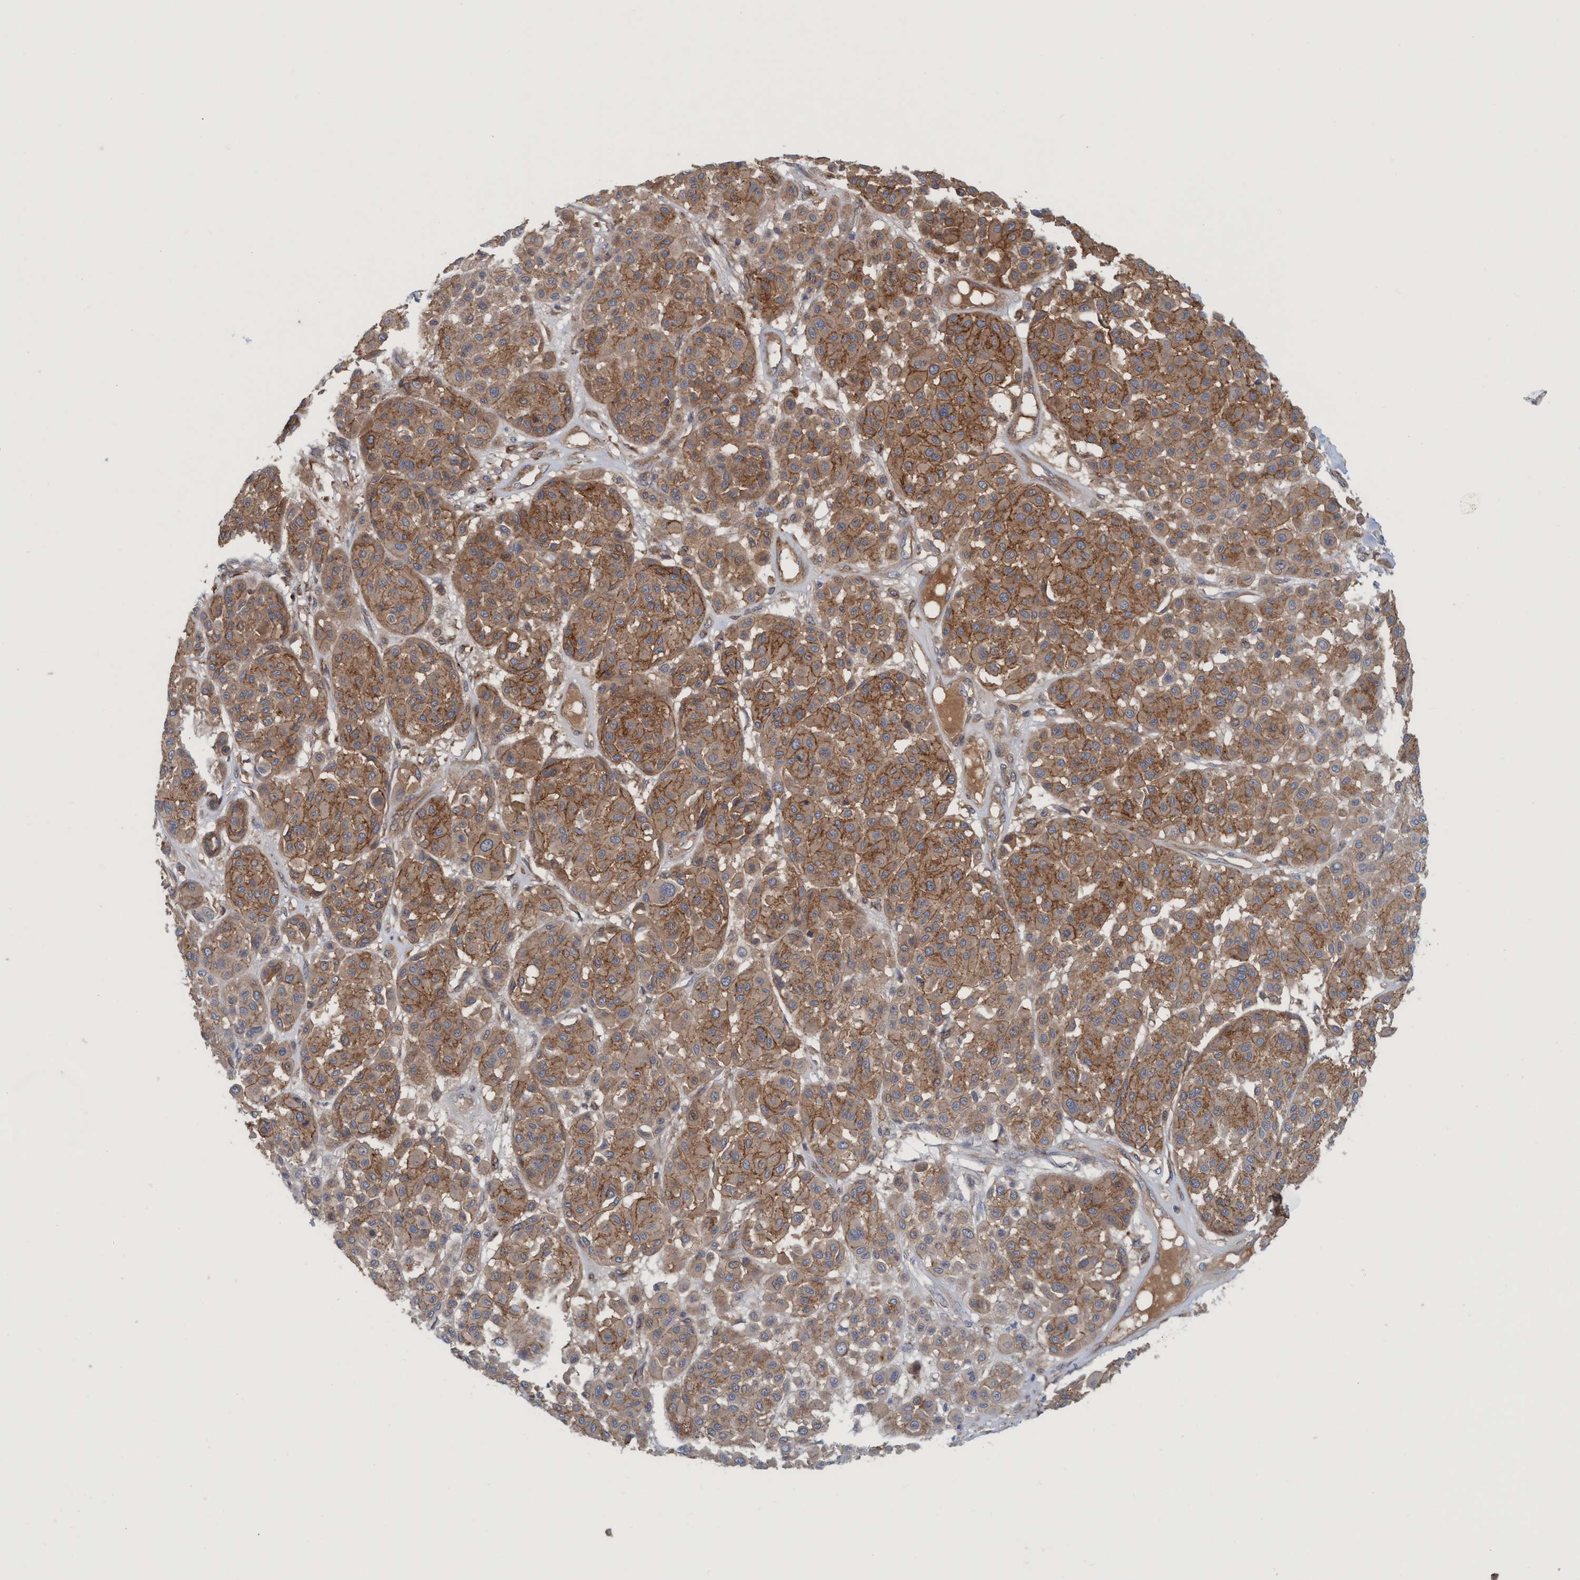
{"staining": {"intensity": "strong", "quantity": ">75%", "location": "cytoplasmic/membranous"}, "tissue": "melanoma", "cell_type": "Tumor cells", "image_type": "cancer", "snomed": [{"axis": "morphology", "description": "Malignant melanoma, Metastatic site"}, {"axis": "topography", "description": "Soft tissue"}], "caption": "Immunohistochemical staining of human malignant melanoma (metastatic site) shows high levels of strong cytoplasmic/membranous expression in about >75% of tumor cells.", "gene": "SPECC1", "patient": {"sex": "male", "age": 41}}